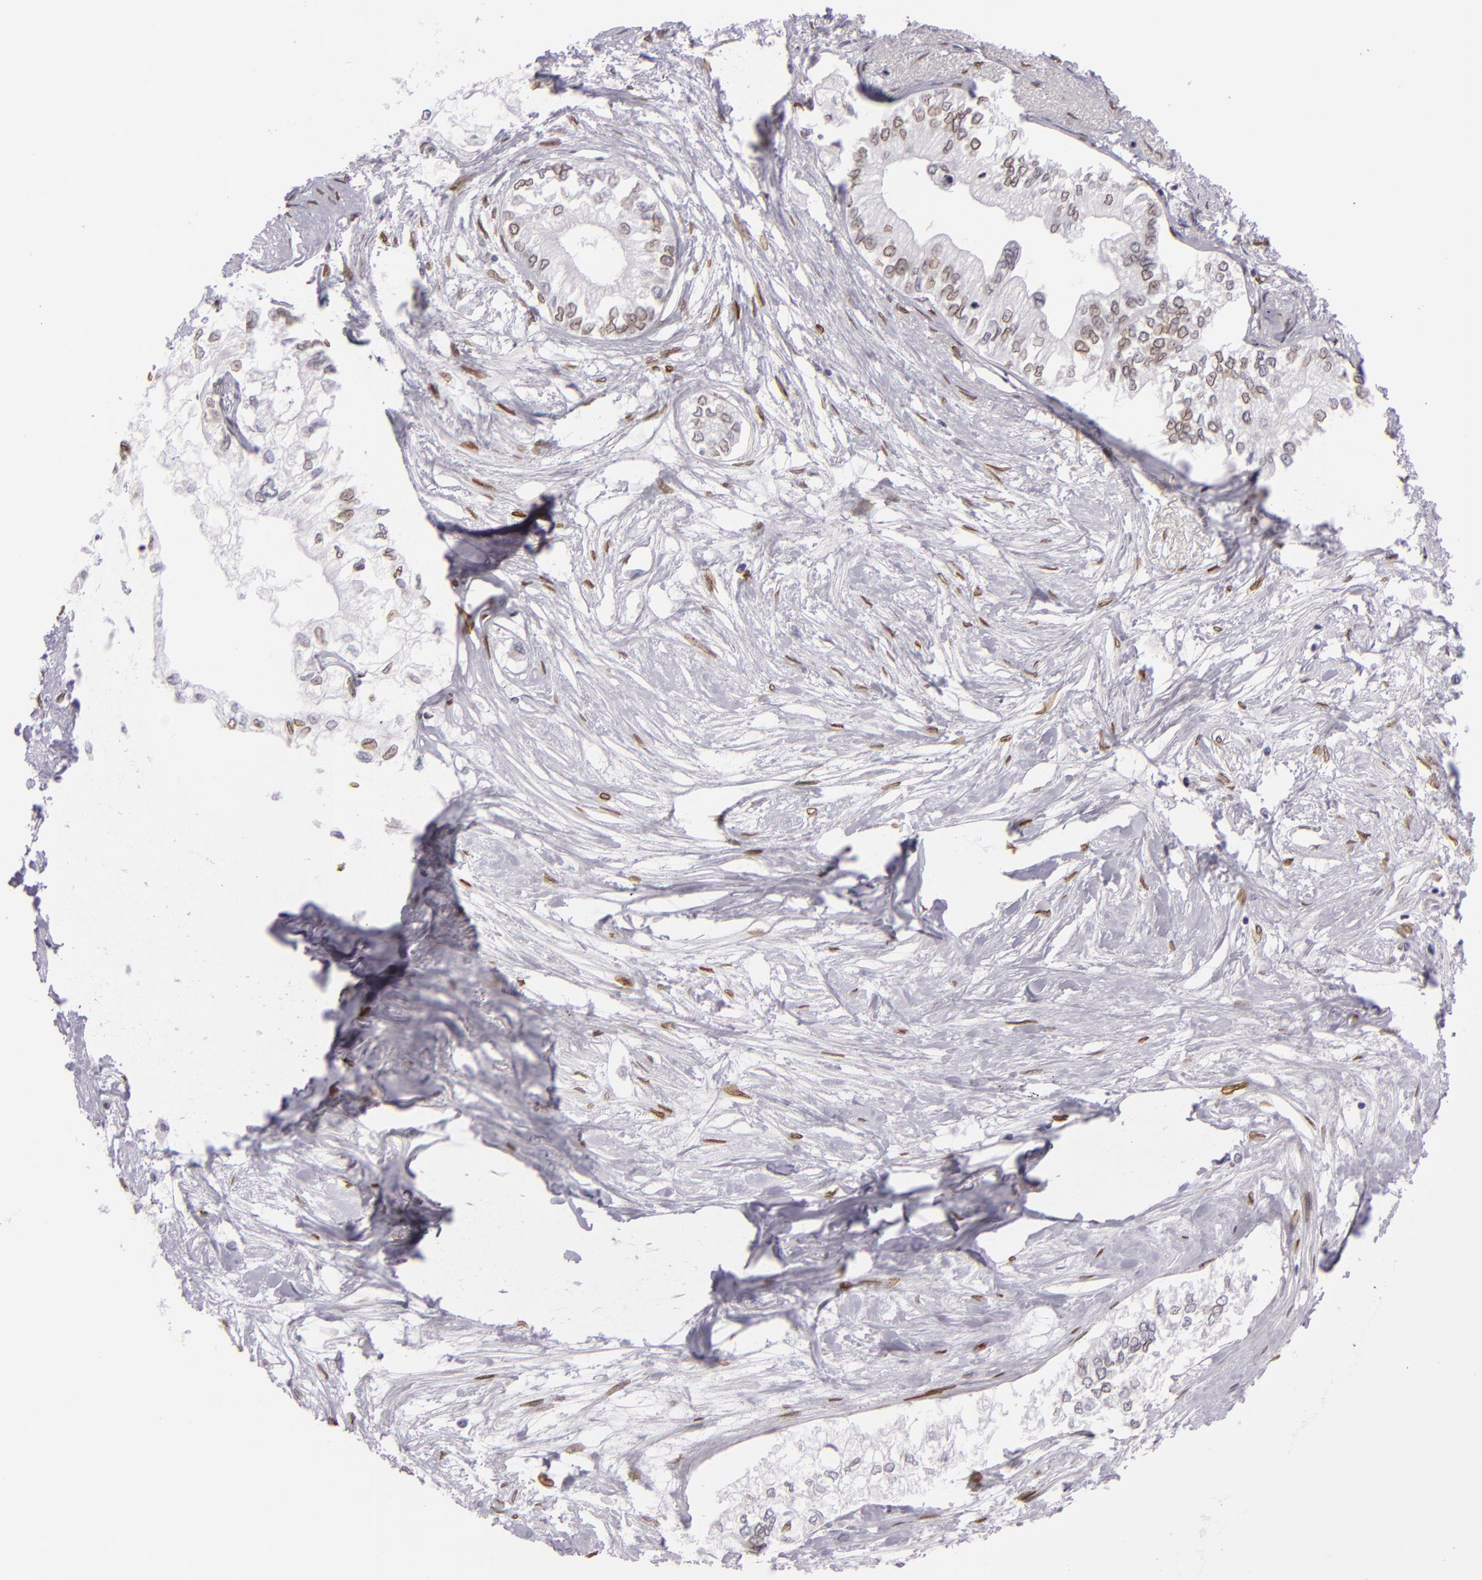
{"staining": {"intensity": "strong", "quantity": ">75%", "location": "nuclear"}, "tissue": "pancreatic cancer", "cell_type": "Tumor cells", "image_type": "cancer", "snomed": [{"axis": "morphology", "description": "Adenocarcinoma, NOS"}, {"axis": "topography", "description": "Pancreas"}], "caption": "Immunohistochemistry (IHC) of adenocarcinoma (pancreatic) demonstrates high levels of strong nuclear positivity in approximately >75% of tumor cells. (DAB (3,3'-diaminobenzidine) IHC, brown staining for protein, blue staining for nuclei).", "gene": "EMD", "patient": {"sex": "male", "age": 79}}